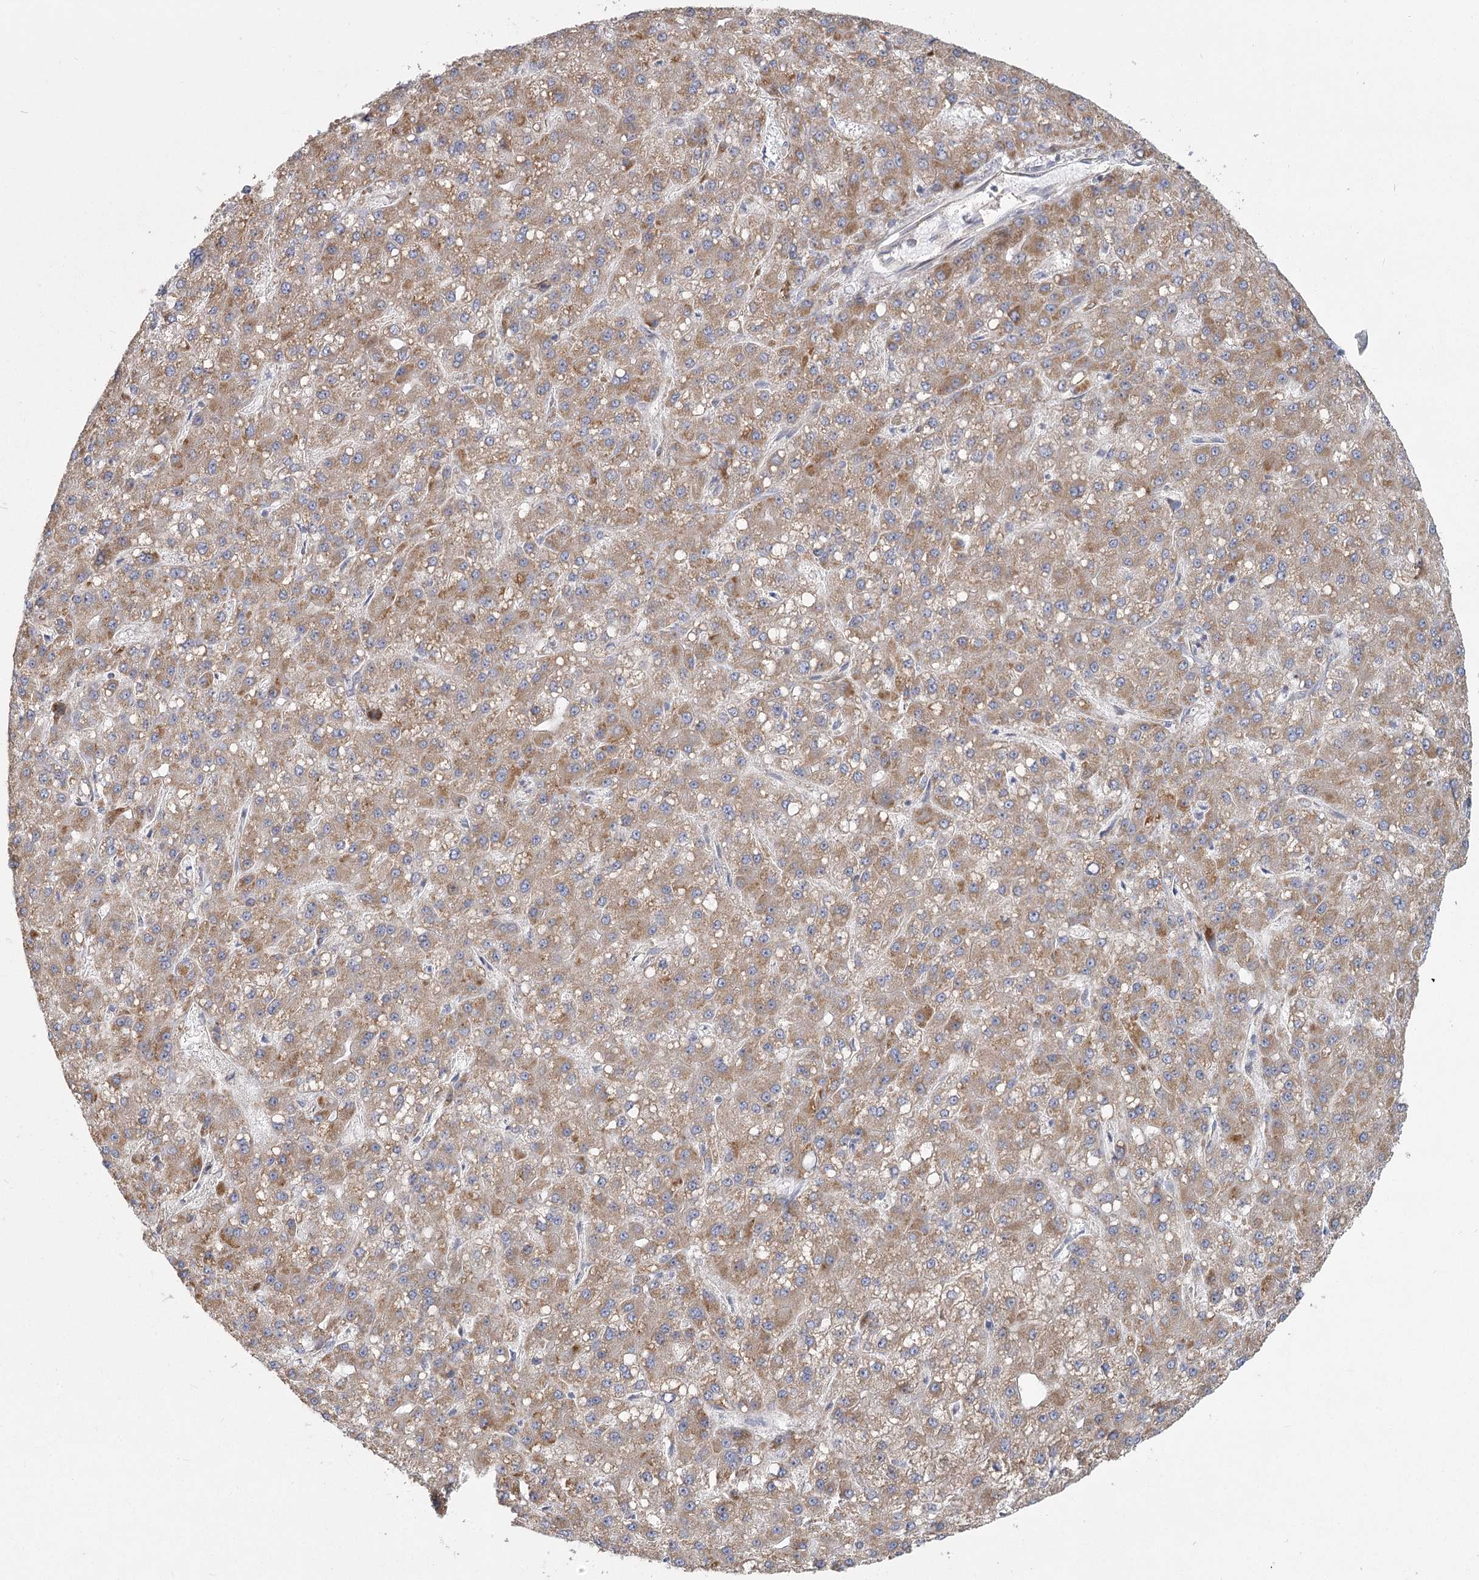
{"staining": {"intensity": "moderate", "quantity": ">75%", "location": "cytoplasmic/membranous"}, "tissue": "liver cancer", "cell_type": "Tumor cells", "image_type": "cancer", "snomed": [{"axis": "morphology", "description": "Carcinoma, Hepatocellular, NOS"}, {"axis": "topography", "description": "Liver"}], "caption": "Brown immunohistochemical staining in liver cancer exhibits moderate cytoplasmic/membranous positivity in about >75% of tumor cells. The staining was performed using DAB, with brown indicating positive protein expression. Nuclei are stained blue with hematoxylin.", "gene": "CNTLN", "patient": {"sex": "male", "age": 67}}